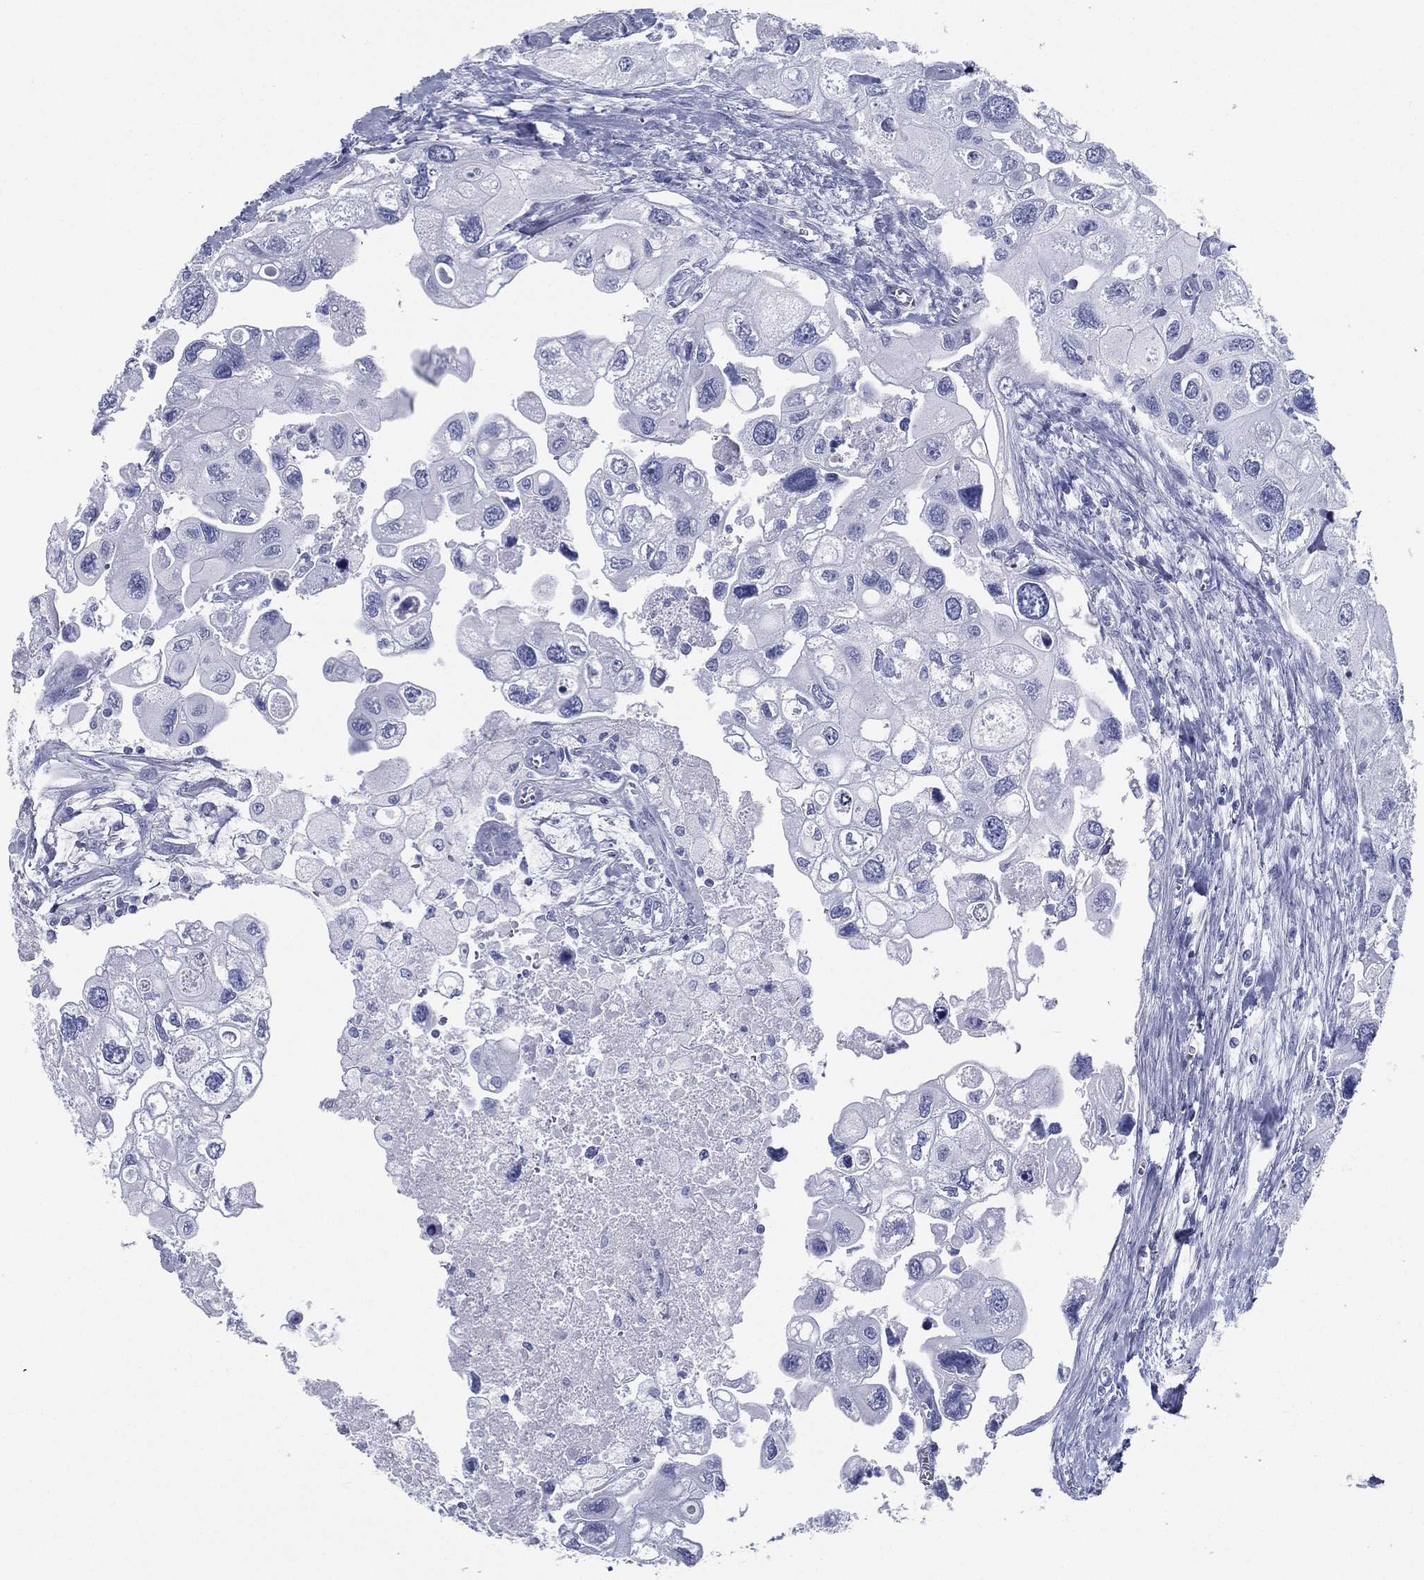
{"staining": {"intensity": "negative", "quantity": "none", "location": "none"}, "tissue": "urothelial cancer", "cell_type": "Tumor cells", "image_type": "cancer", "snomed": [{"axis": "morphology", "description": "Urothelial carcinoma, High grade"}, {"axis": "topography", "description": "Urinary bladder"}], "caption": "This is a photomicrograph of immunohistochemistry staining of high-grade urothelial carcinoma, which shows no staining in tumor cells.", "gene": "RSPH4A", "patient": {"sex": "male", "age": 59}}